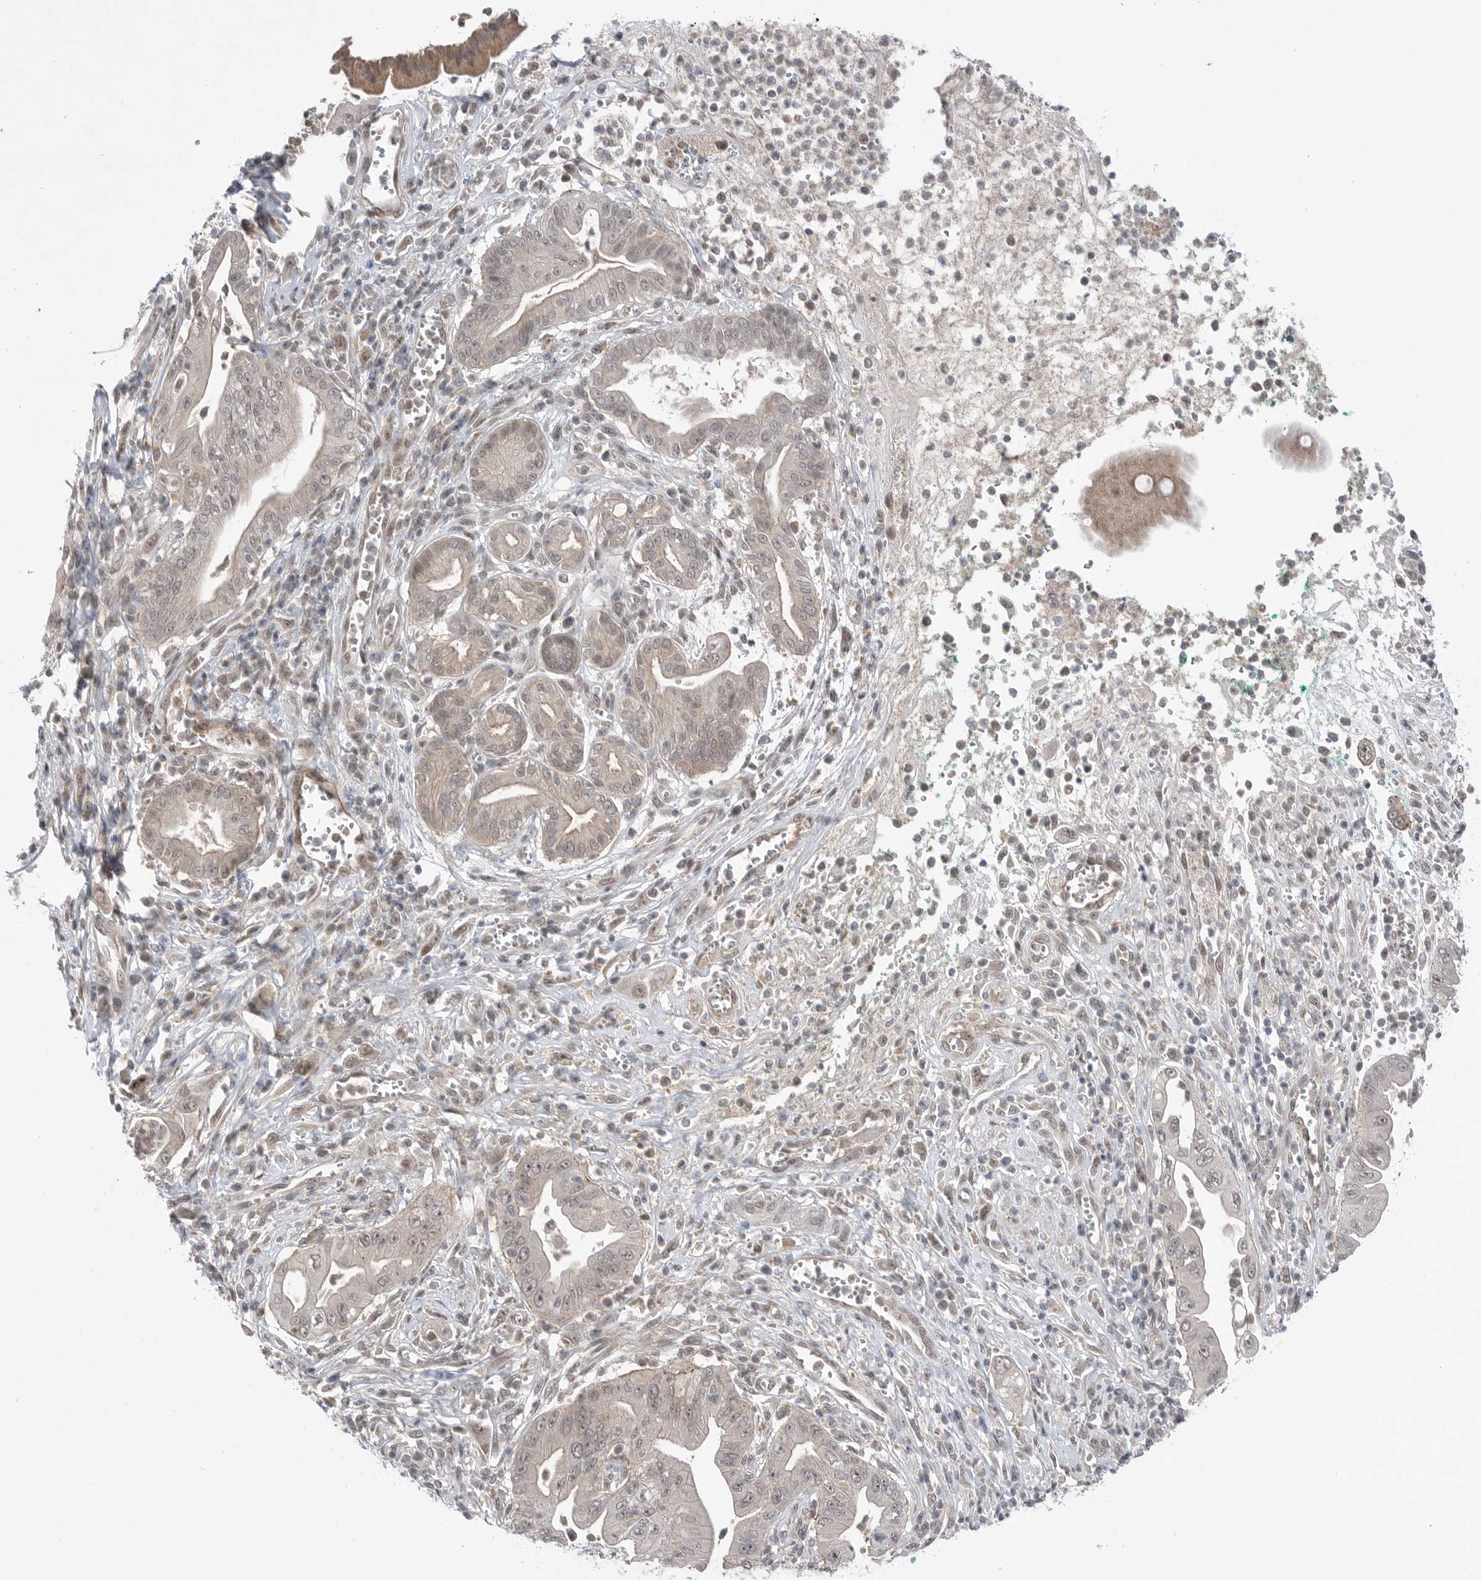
{"staining": {"intensity": "weak", "quantity": "<25%", "location": "cytoplasmic/membranous,nuclear"}, "tissue": "pancreatic cancer", "cell_type": "Tumor cells", "image_type": "cancer", "snomed": [{"axis": "morphology", "description": "Adenocarcinoma, NOS"}, {"axis": "topography", "description": "Pancreas"}], "caption": "Immunohistochemical staining of human pancreatic adenocarcinoma displays no significant expression in tumor cells.", "gene": "NTAQ1", "patient": {"sex": "male", "age": 78}}